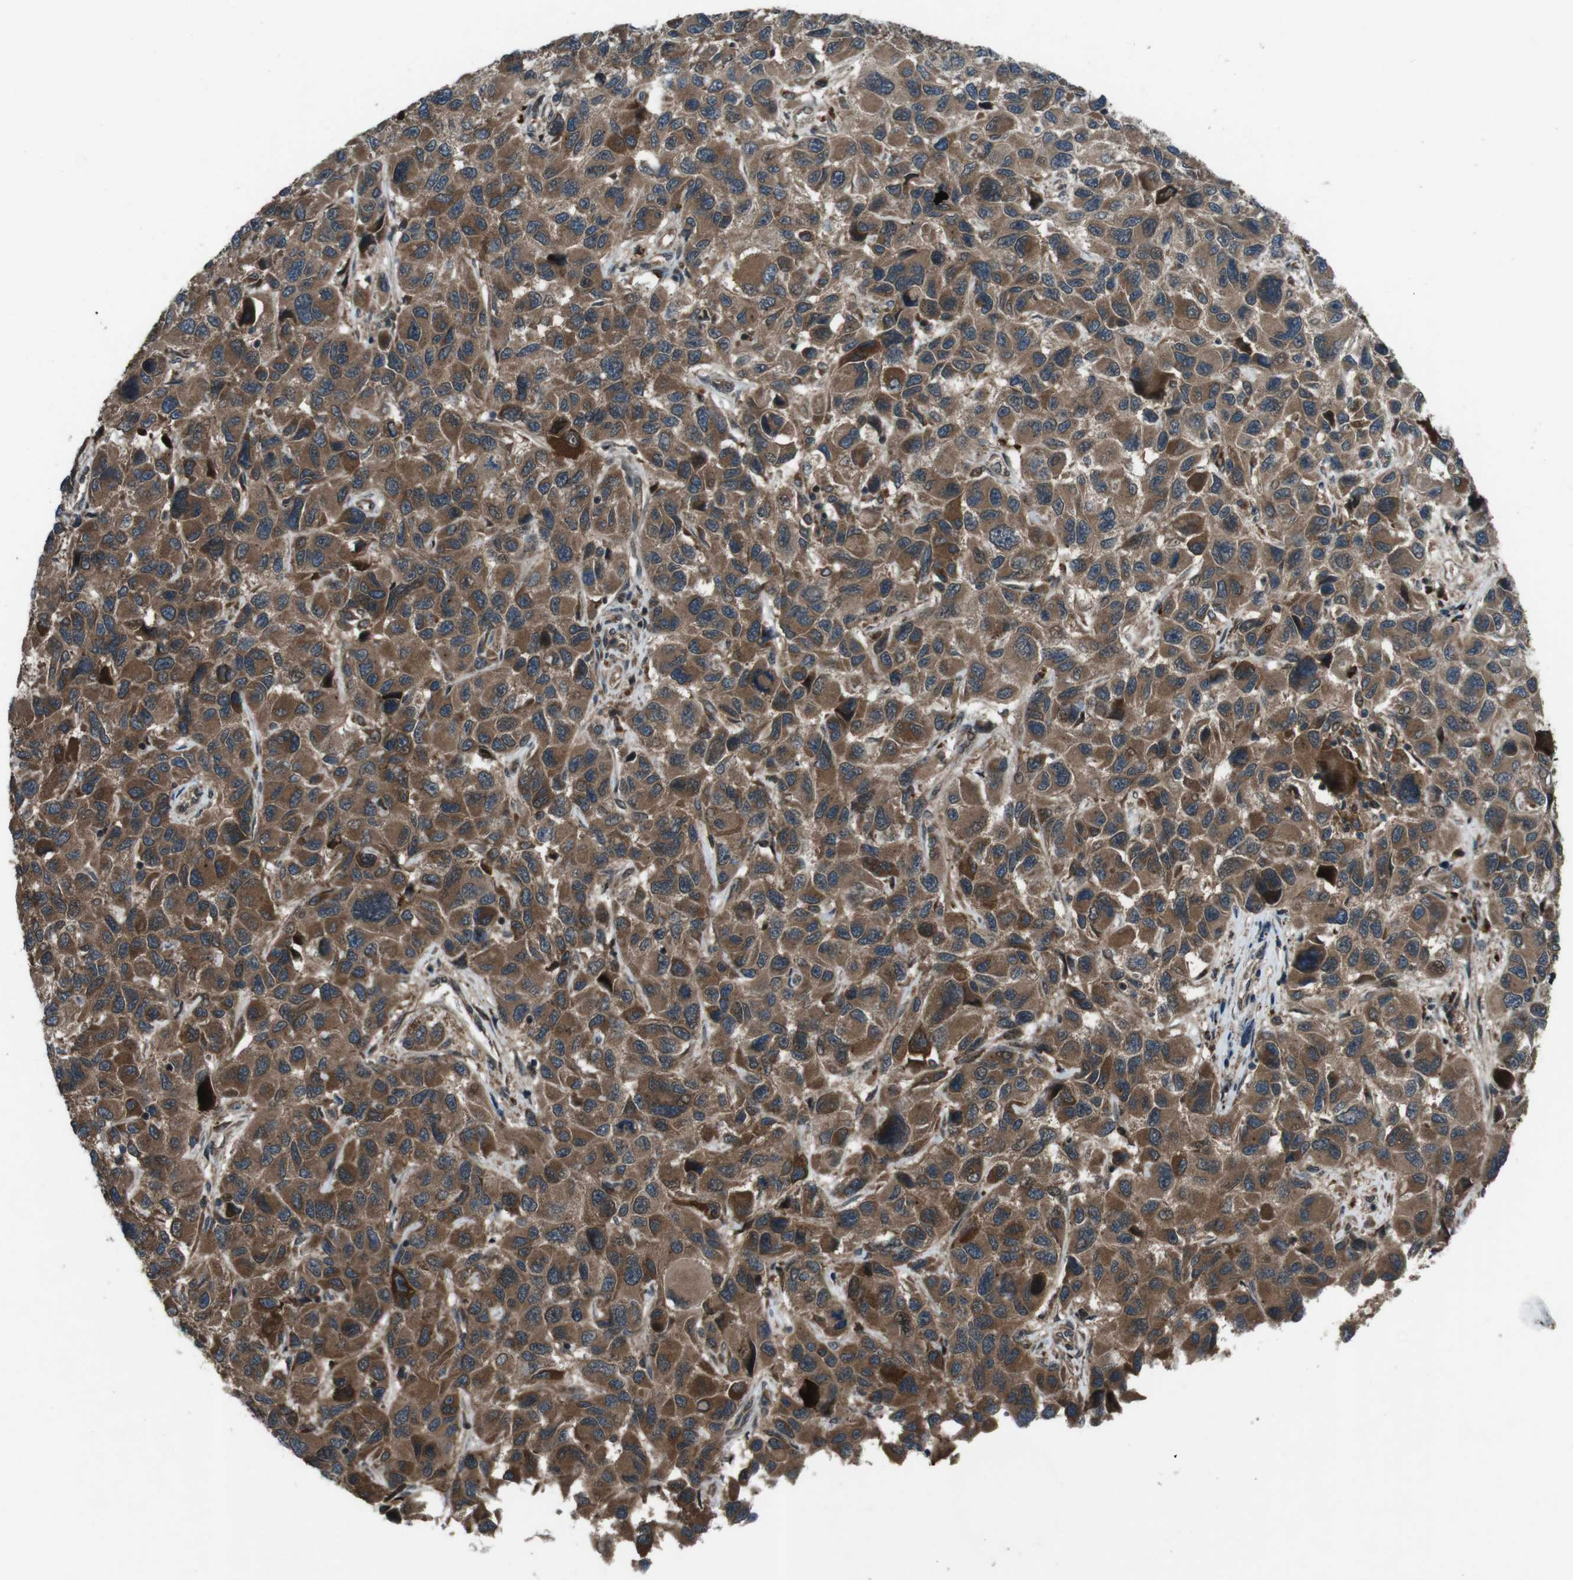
{"staining": {"intensity": "moderate", "quantity": ">75%", "location": "cytoplasmic/membranous"}, "tissue": "melanoma", "cell_type": "Tumor cells", "image_type": "cancer", "snomed": [{"axis": "morphology", "description": "Malignant melanoma, NOS"}, {"axis": "topography", "description": "Skin"}], "caption": "A medium amount of moderate cytoplasmic/membranous expression is present in approximately >75% of tumor cells in malignant melanoma tissue. The staining is performed using DAB (3,3'-diaminobenzidine) brown chromogen to label protein expression. The nuclei are counter-stained blue using hematoxylin.", "gene": "SLC27A4", "patient": {"sex": "male", "age": 53}}